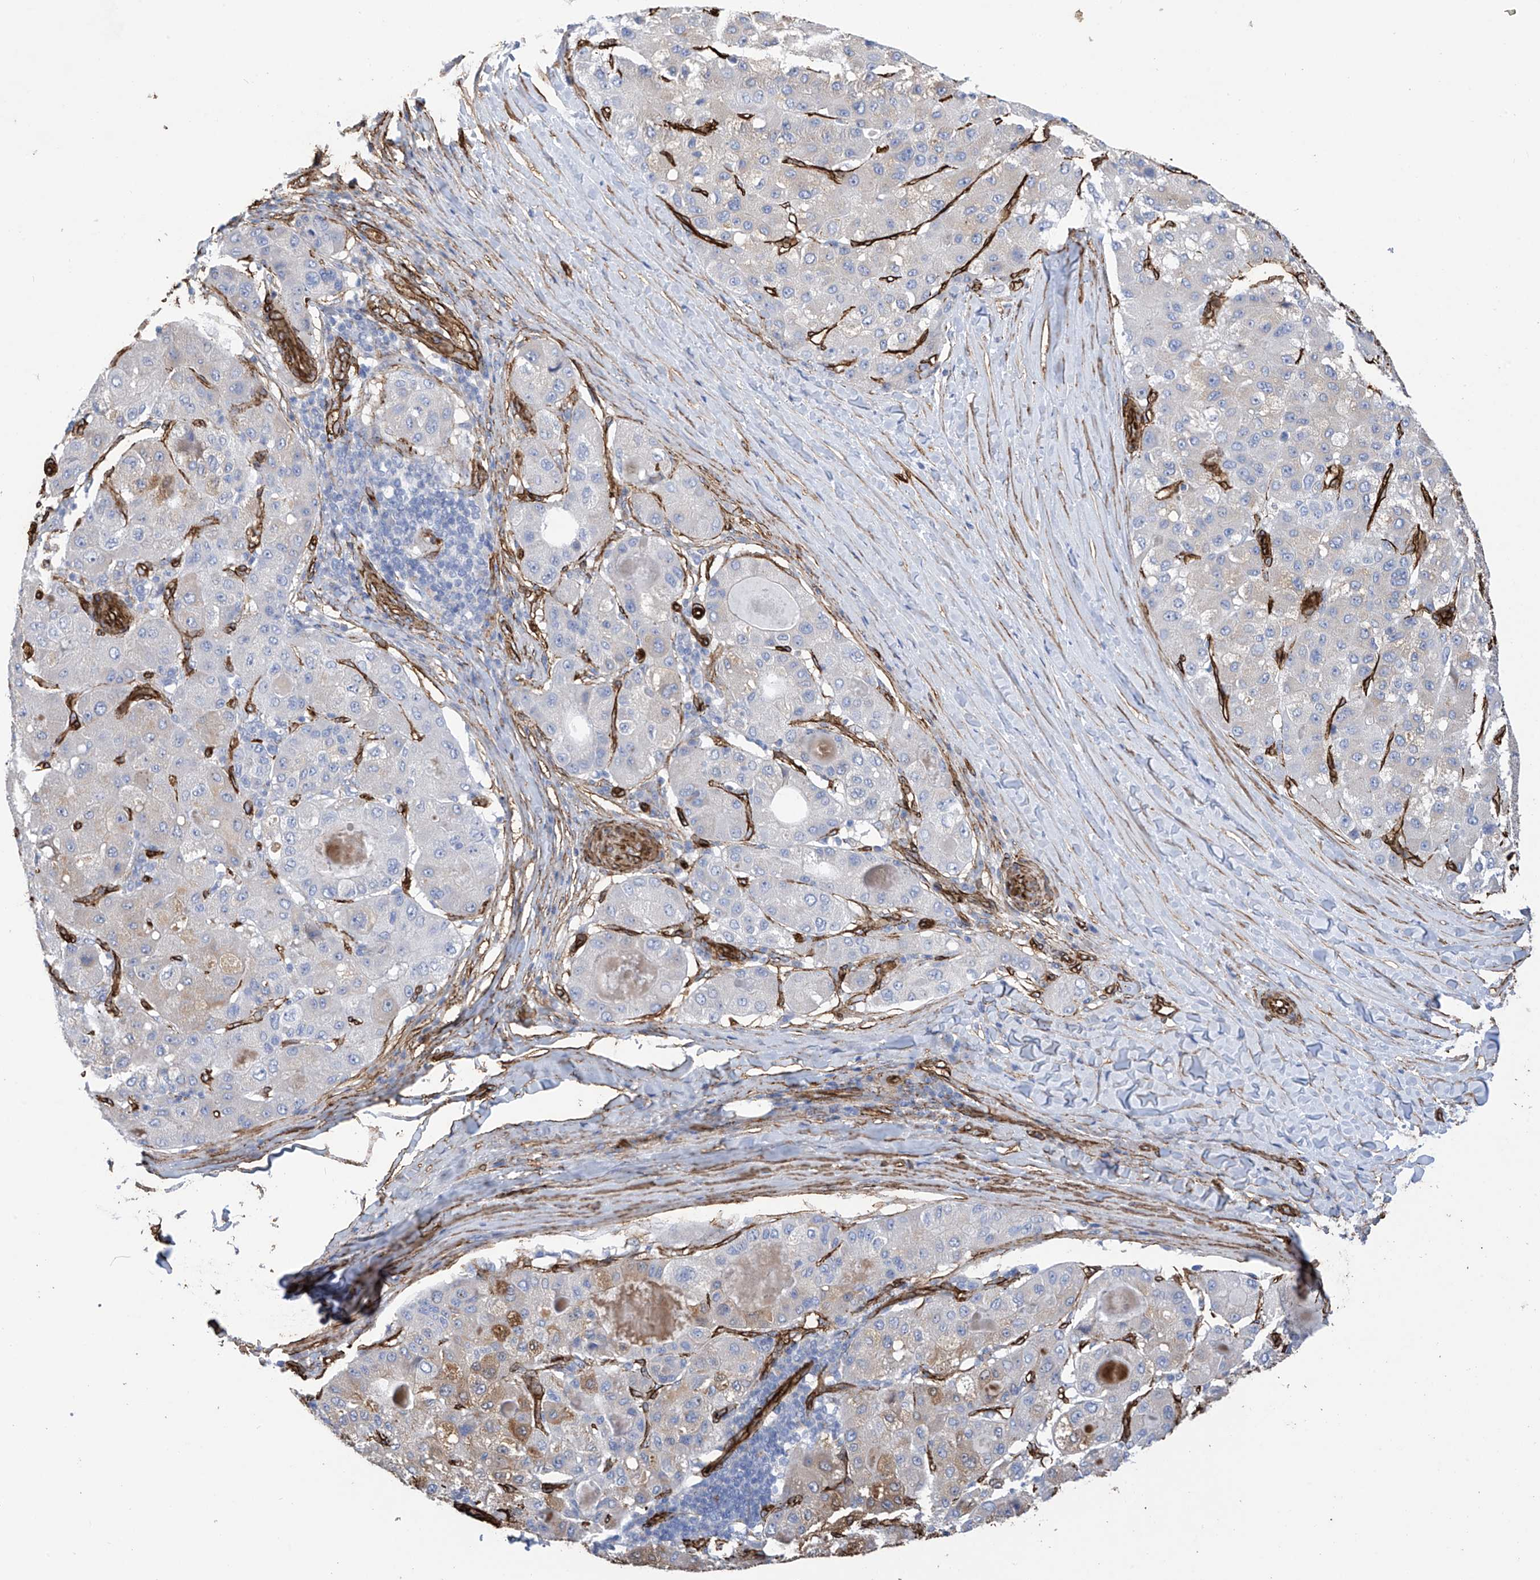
{"staining": {"intensity": "weak", "quantity": "<25%", "location": "cytoplasmic/membranous"}, "tissue": "liver cancer", "cell_type": "Tumor cells", "image_type": "cancer", "snomed": [{"axis": "morphology", "description": "Carcinoma, Hepatocellular, NOS"}, {"axis": "topography", "description": "Liver"}], "caption": "IHC image of neoplastic tissue: liver cancer (hepatocellular carcinoma) stained with DAB (3,3'-diaminobenzidine) exhibits no significant protein positivity in tumor cells.", "gene": "UBTD1", "patient": {"sex": "male", "age": 80}}